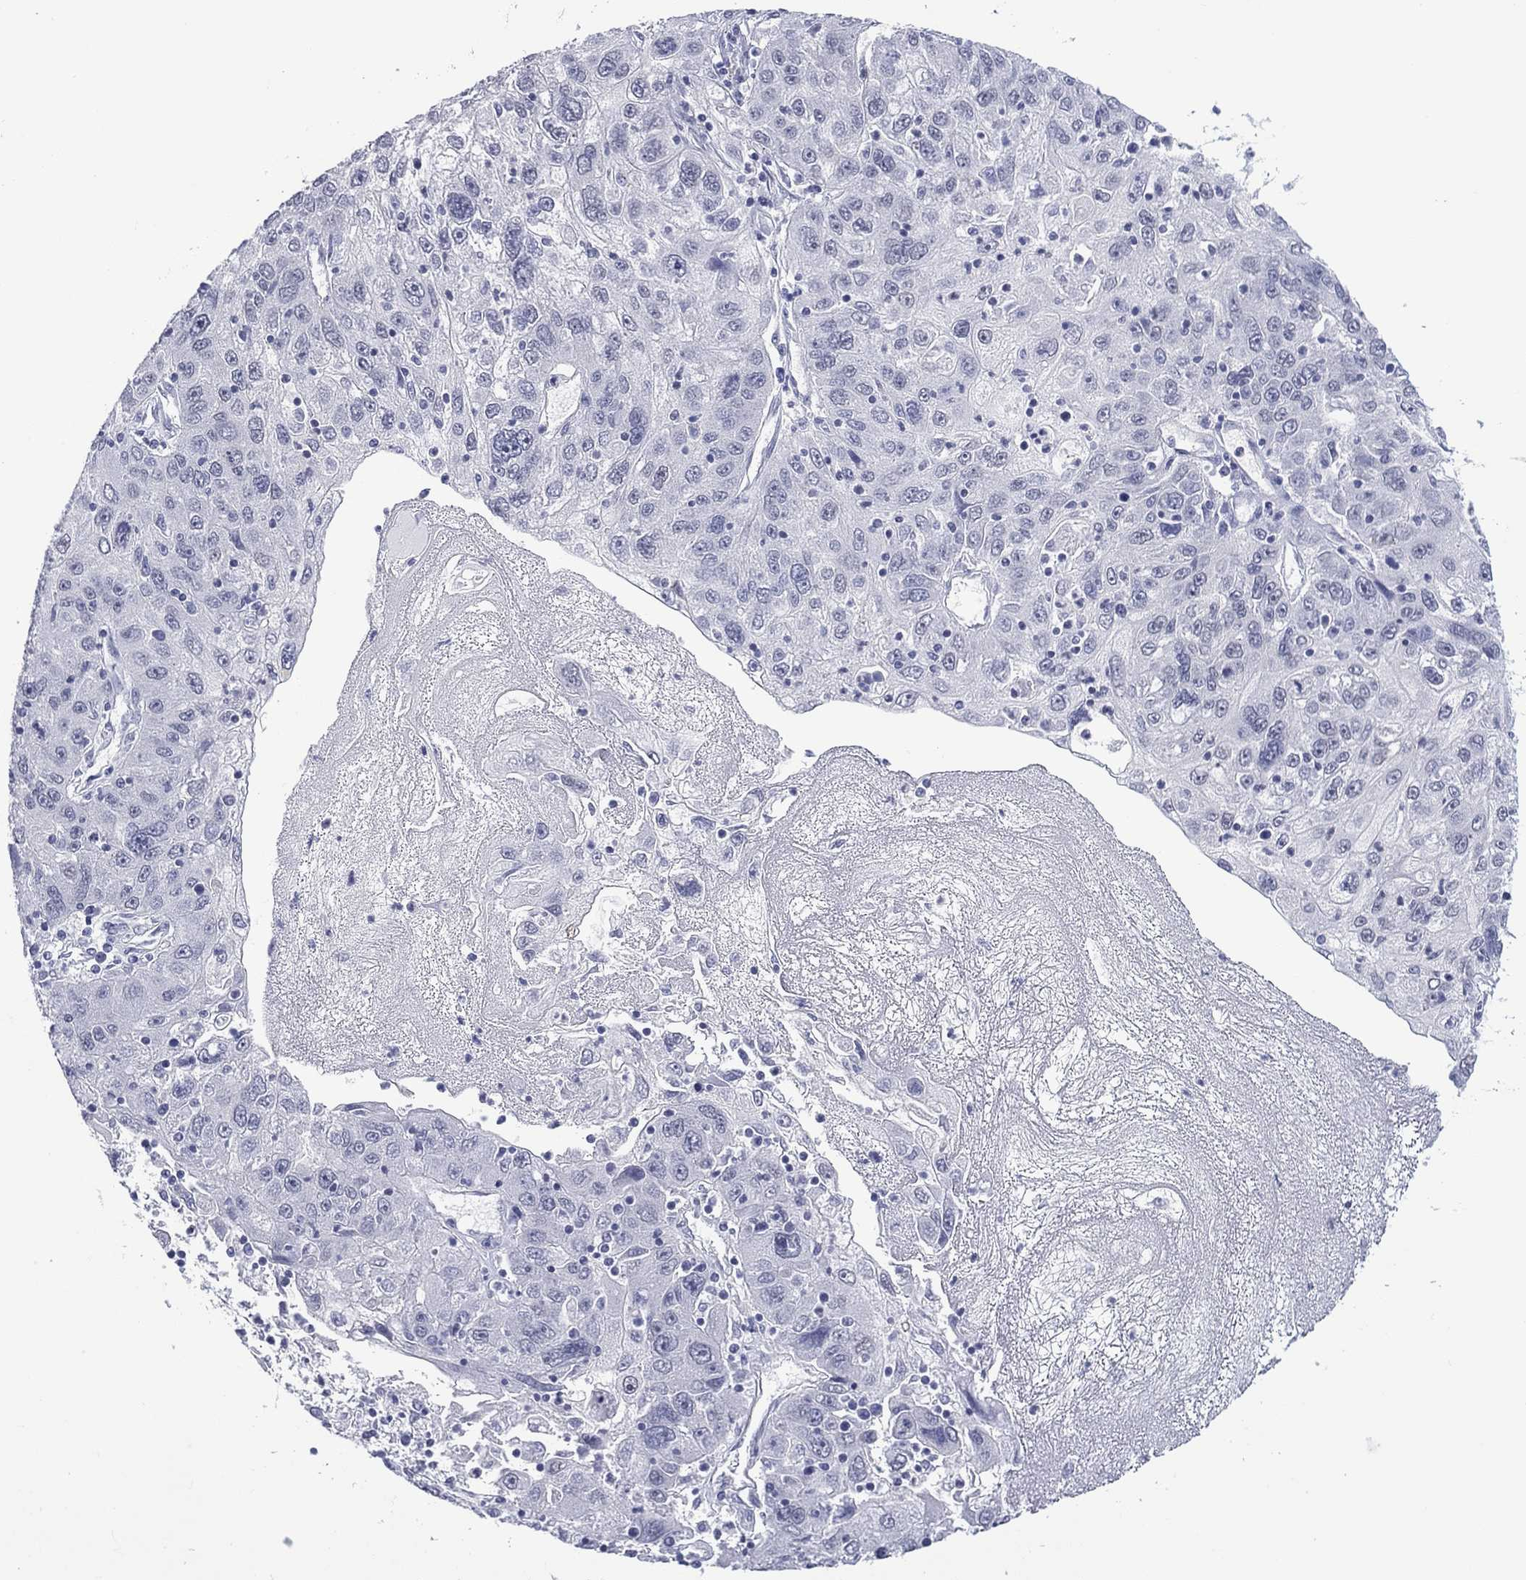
{"staining": {"intensity": "negative", "quantity": "none", "location": "none"}, "tissue": "stomach cancer", "cell_type": "Tumor cells", "image_type": "cancer", "snomed": [{"axis": "morphology", "description": "Adenocarcinoma, NOS"}, {"axis": "topography", "description": "Stomach"}], "caption": "Human stomach cancer stained for a protein using IHC reveals no positivity in tumor cells.", "gene": "UTF1", "patient": {"sex": "male", "age": 56}}